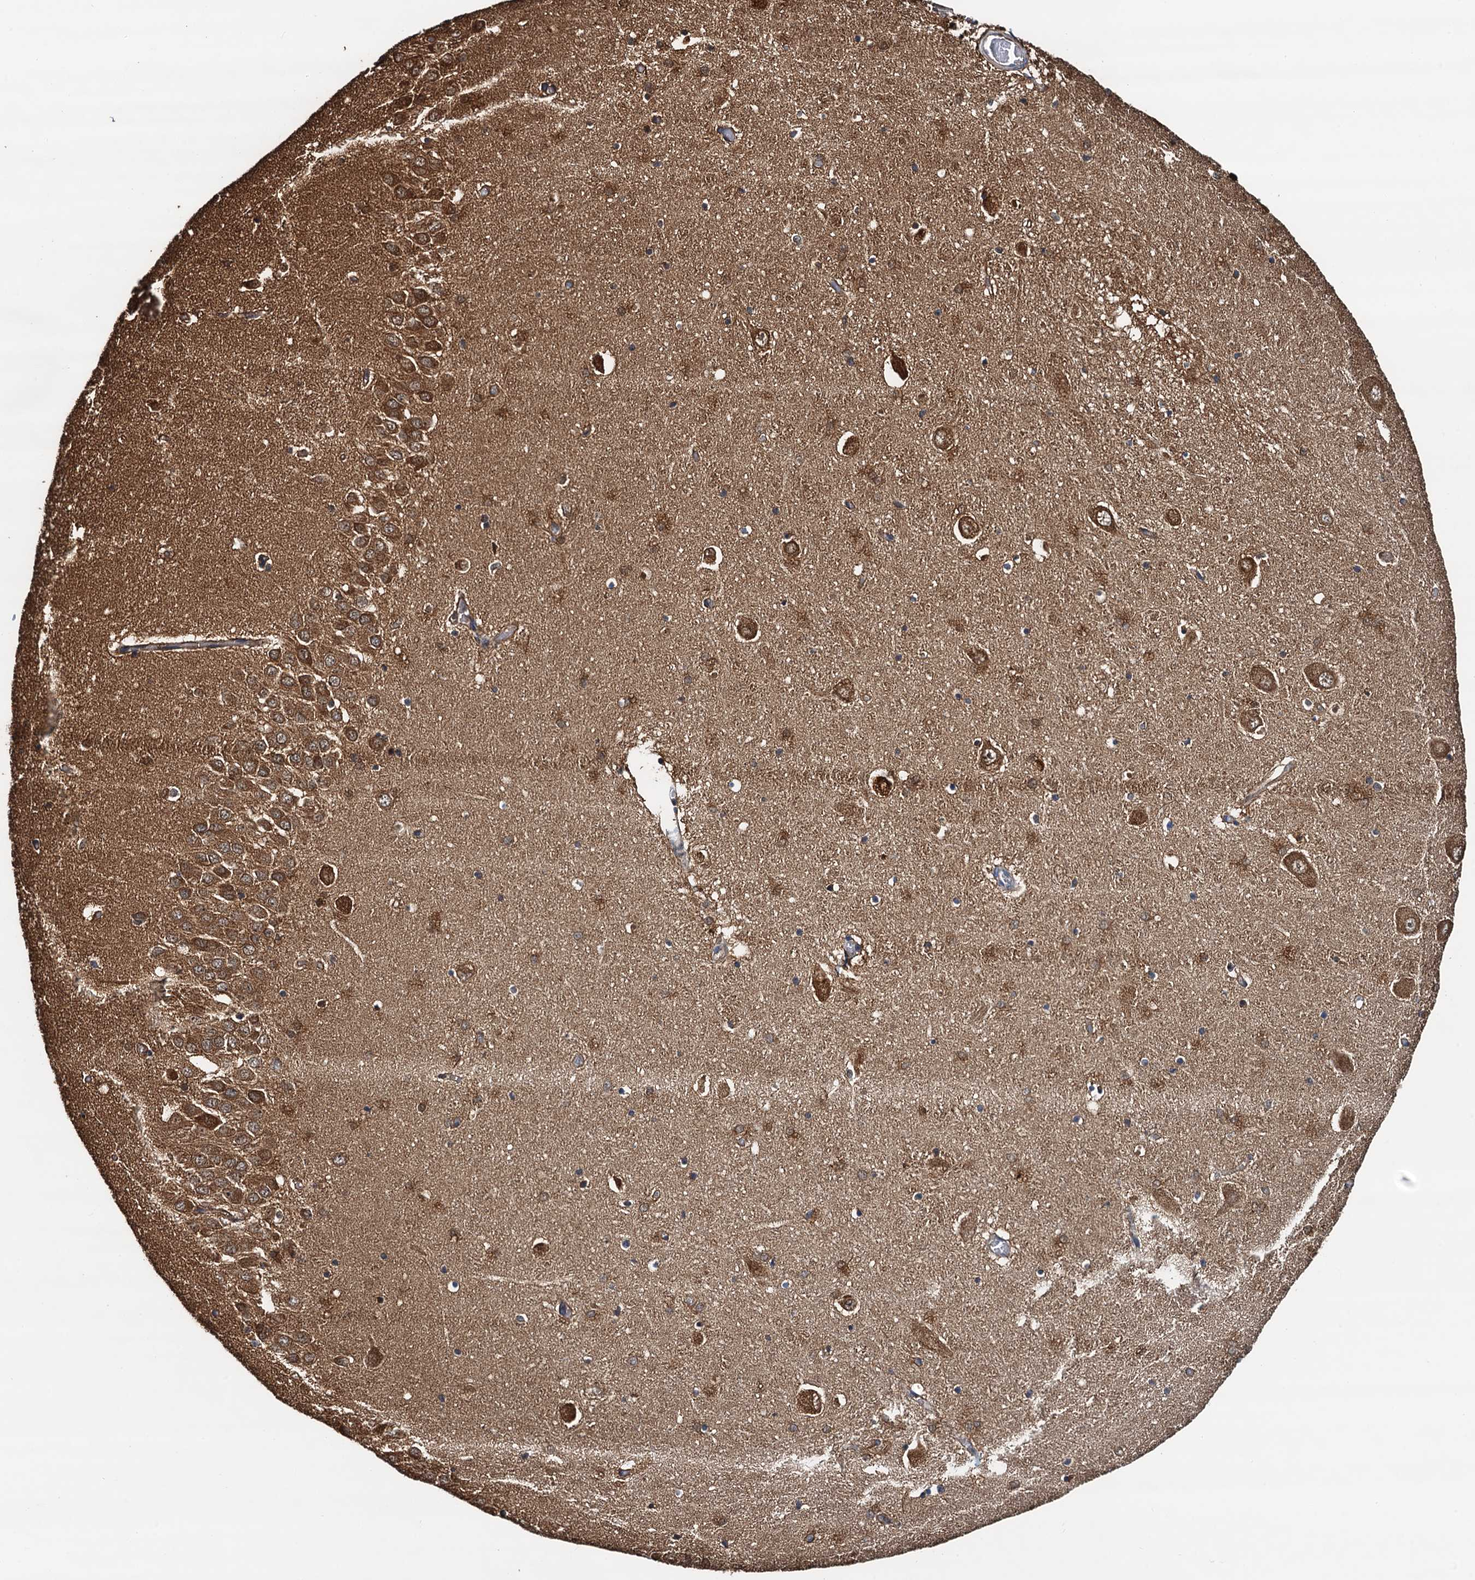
{"staining": {"intensity": "moderate", "quantity": "<25%", "location": "cytoplasmic/membranous"}, "tissue": "hippocampus", "cell_type": "Glial cells", "image_type": "normal", "snomed": [{"axis": "morphology", "description": "Normal tissue, NOS"}, {"axis": "topography", "description": "Hippocampus"}], "caption": "An image of human hippocampus stained for a protein exhibits moderate cytoplasmic/membranous brown staining in glial cells. Ihc stains the protein in brown and the nuclei are stained blue.", "gene": "USP6NL", "patient": {"sex": "male", "age": 70}}